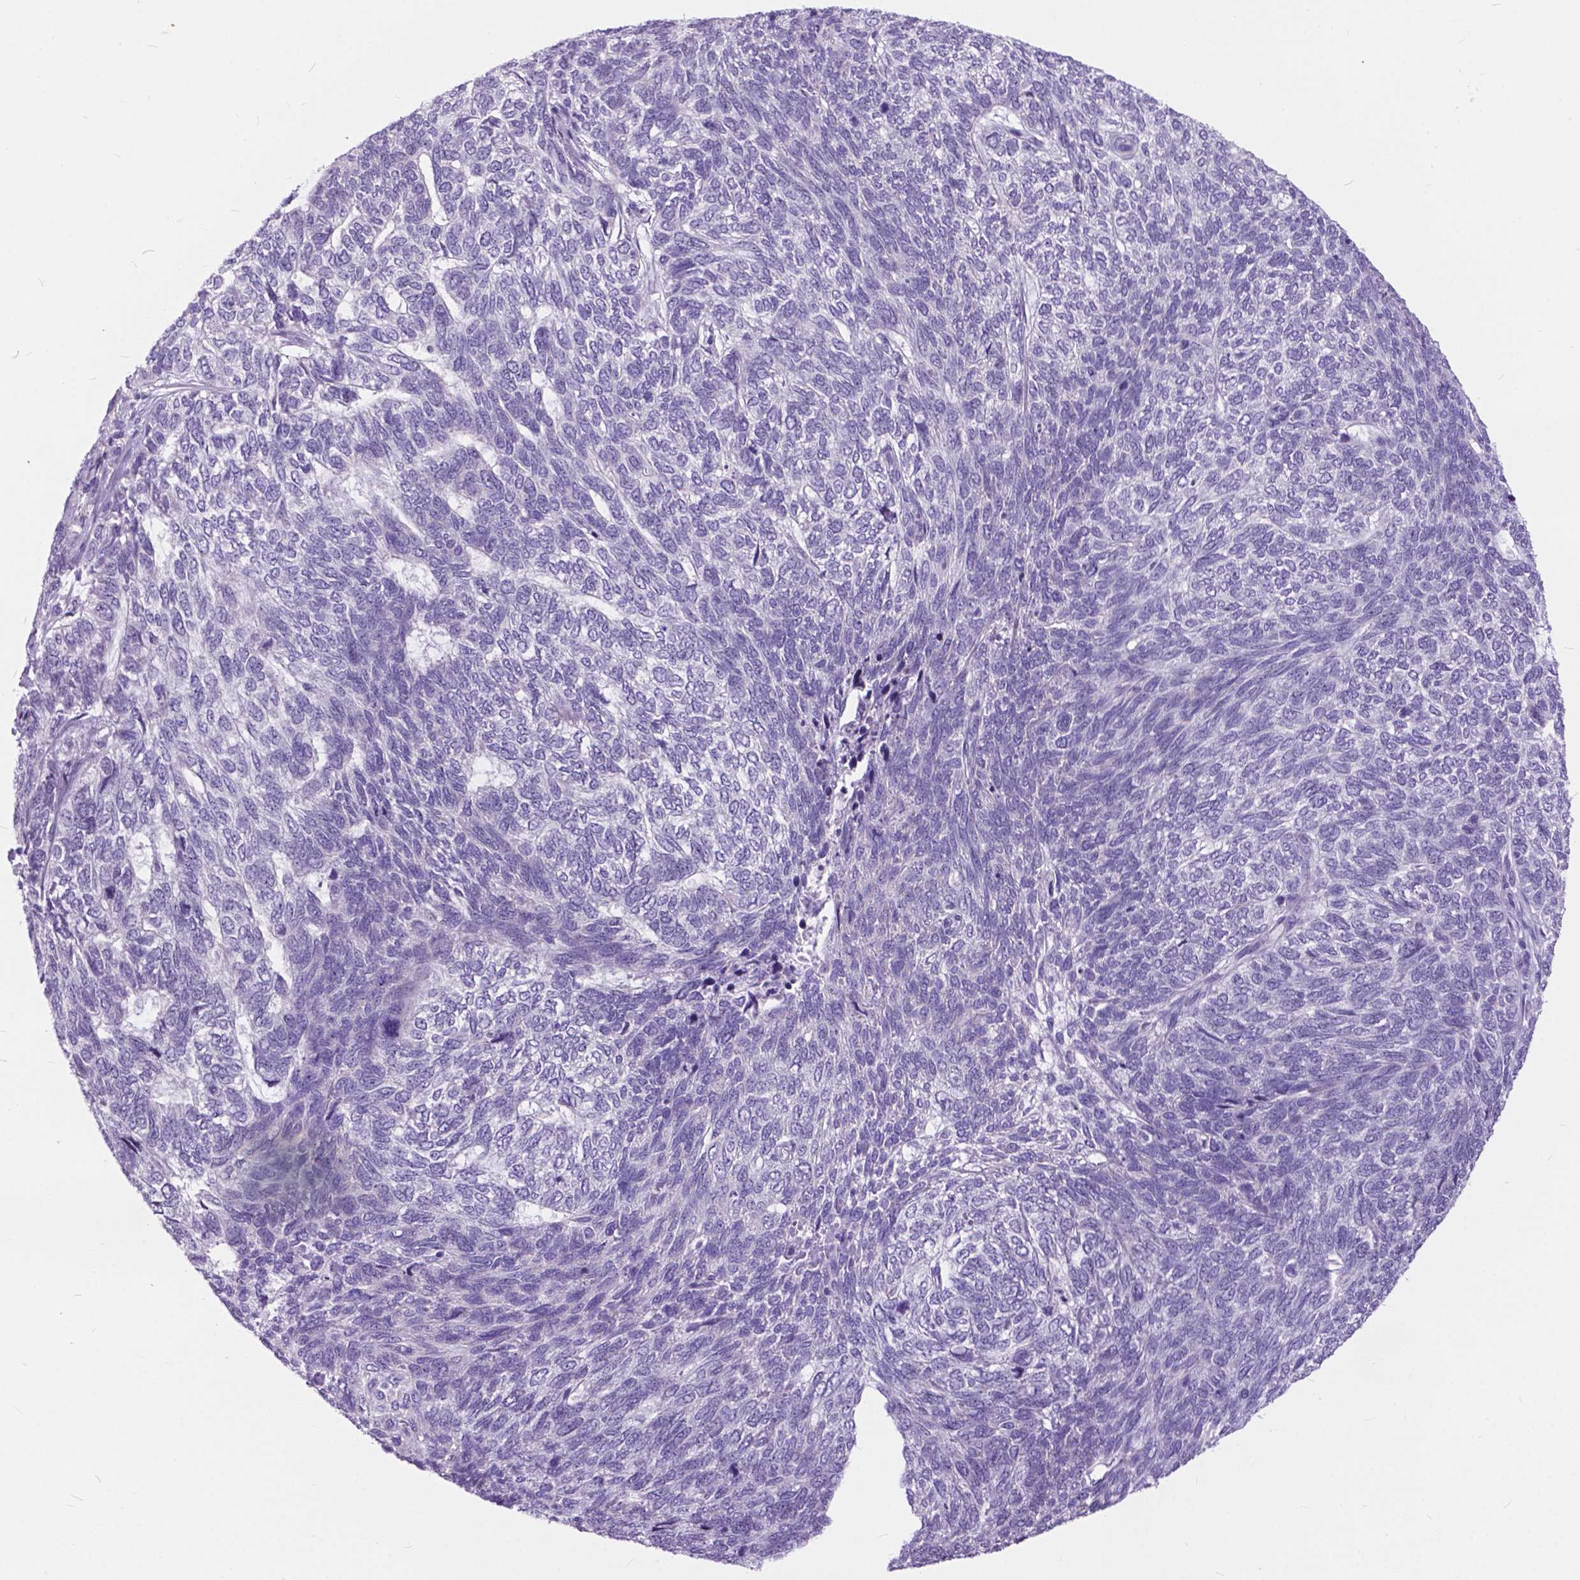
{"staining": {"intensity": "negative", "quantity": "none", "location": "none"}, "tissue": "skin cancer", "cell_type": "Tumor cells", "image_type": "cancer", "snomed": [{"axis": "morphology", "description": "Basal cell carcinoma"}, {"axis": "topography", "description": "Skin"}], "caption": "A histopathology image of skin basal cell carcinoma stained for a protein exhibits no brown staining in tumor cells.", "gene": "BSND", "patient": {"sex": "female", "age": 65}}